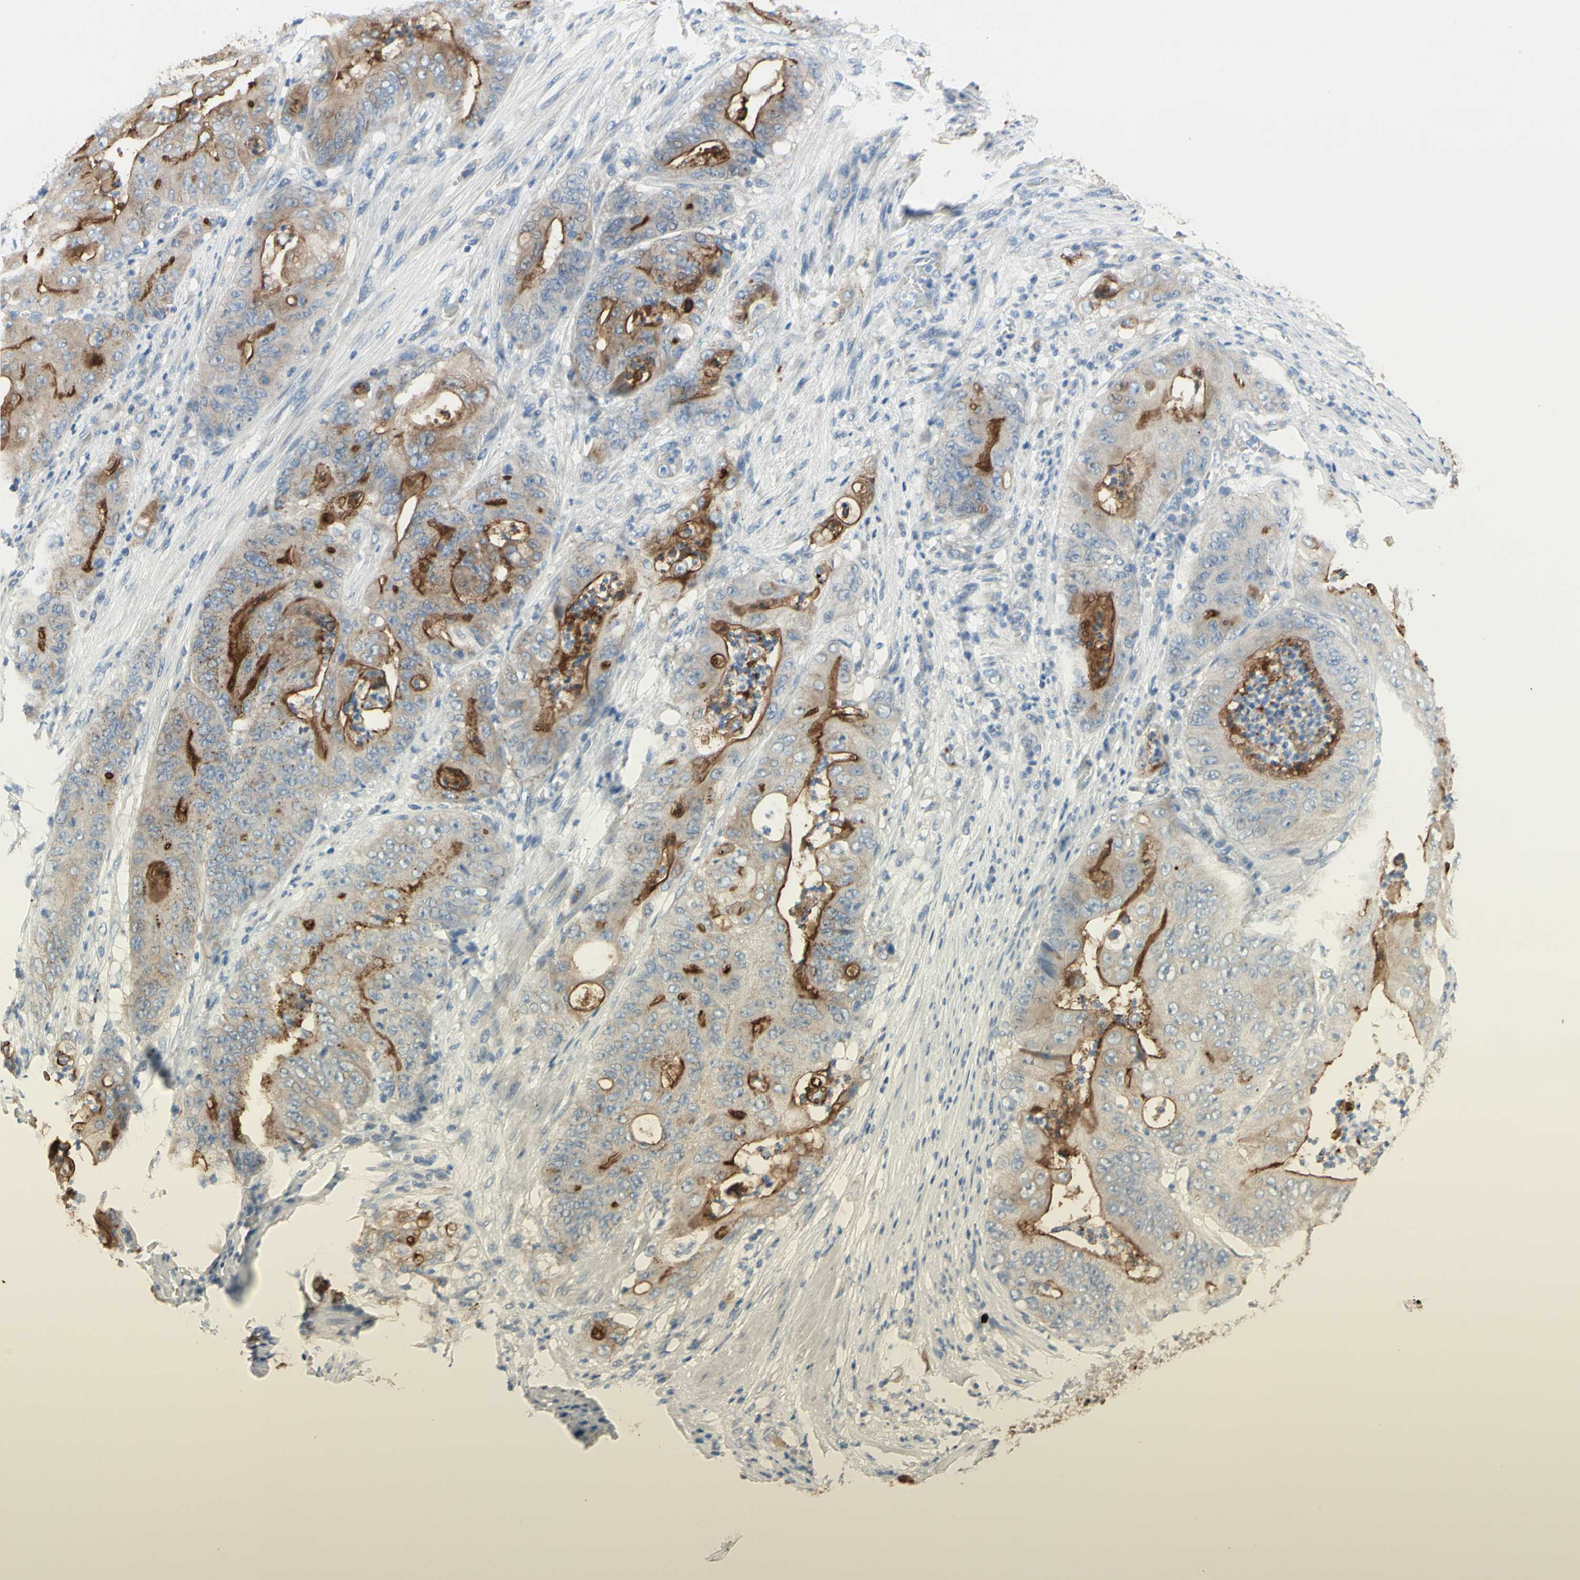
{"staining": {"intensity": "moderate", "quantity": ">75%", "location": "cytoplasmic/membranous"}, "tissue": "stomach cancer", "cell_type": "Tumor cells", "image_type": "cancer", "snomed": [{"axis": "morphology", "description": "Adenocarcinoma, NOS"}, {"axis": "topography", "description": "Stomach"}], "caption": "Stomach cancer stained with DAB (3,3'-diaminobenzidine) immunohistochemistry (IHC) reveals medium levels of moderate cytoplasmic/membranous staining in approximately >75% of tumor cells.", "gene": "MUC1", "patient": {"sex": "female", "age": 73}}